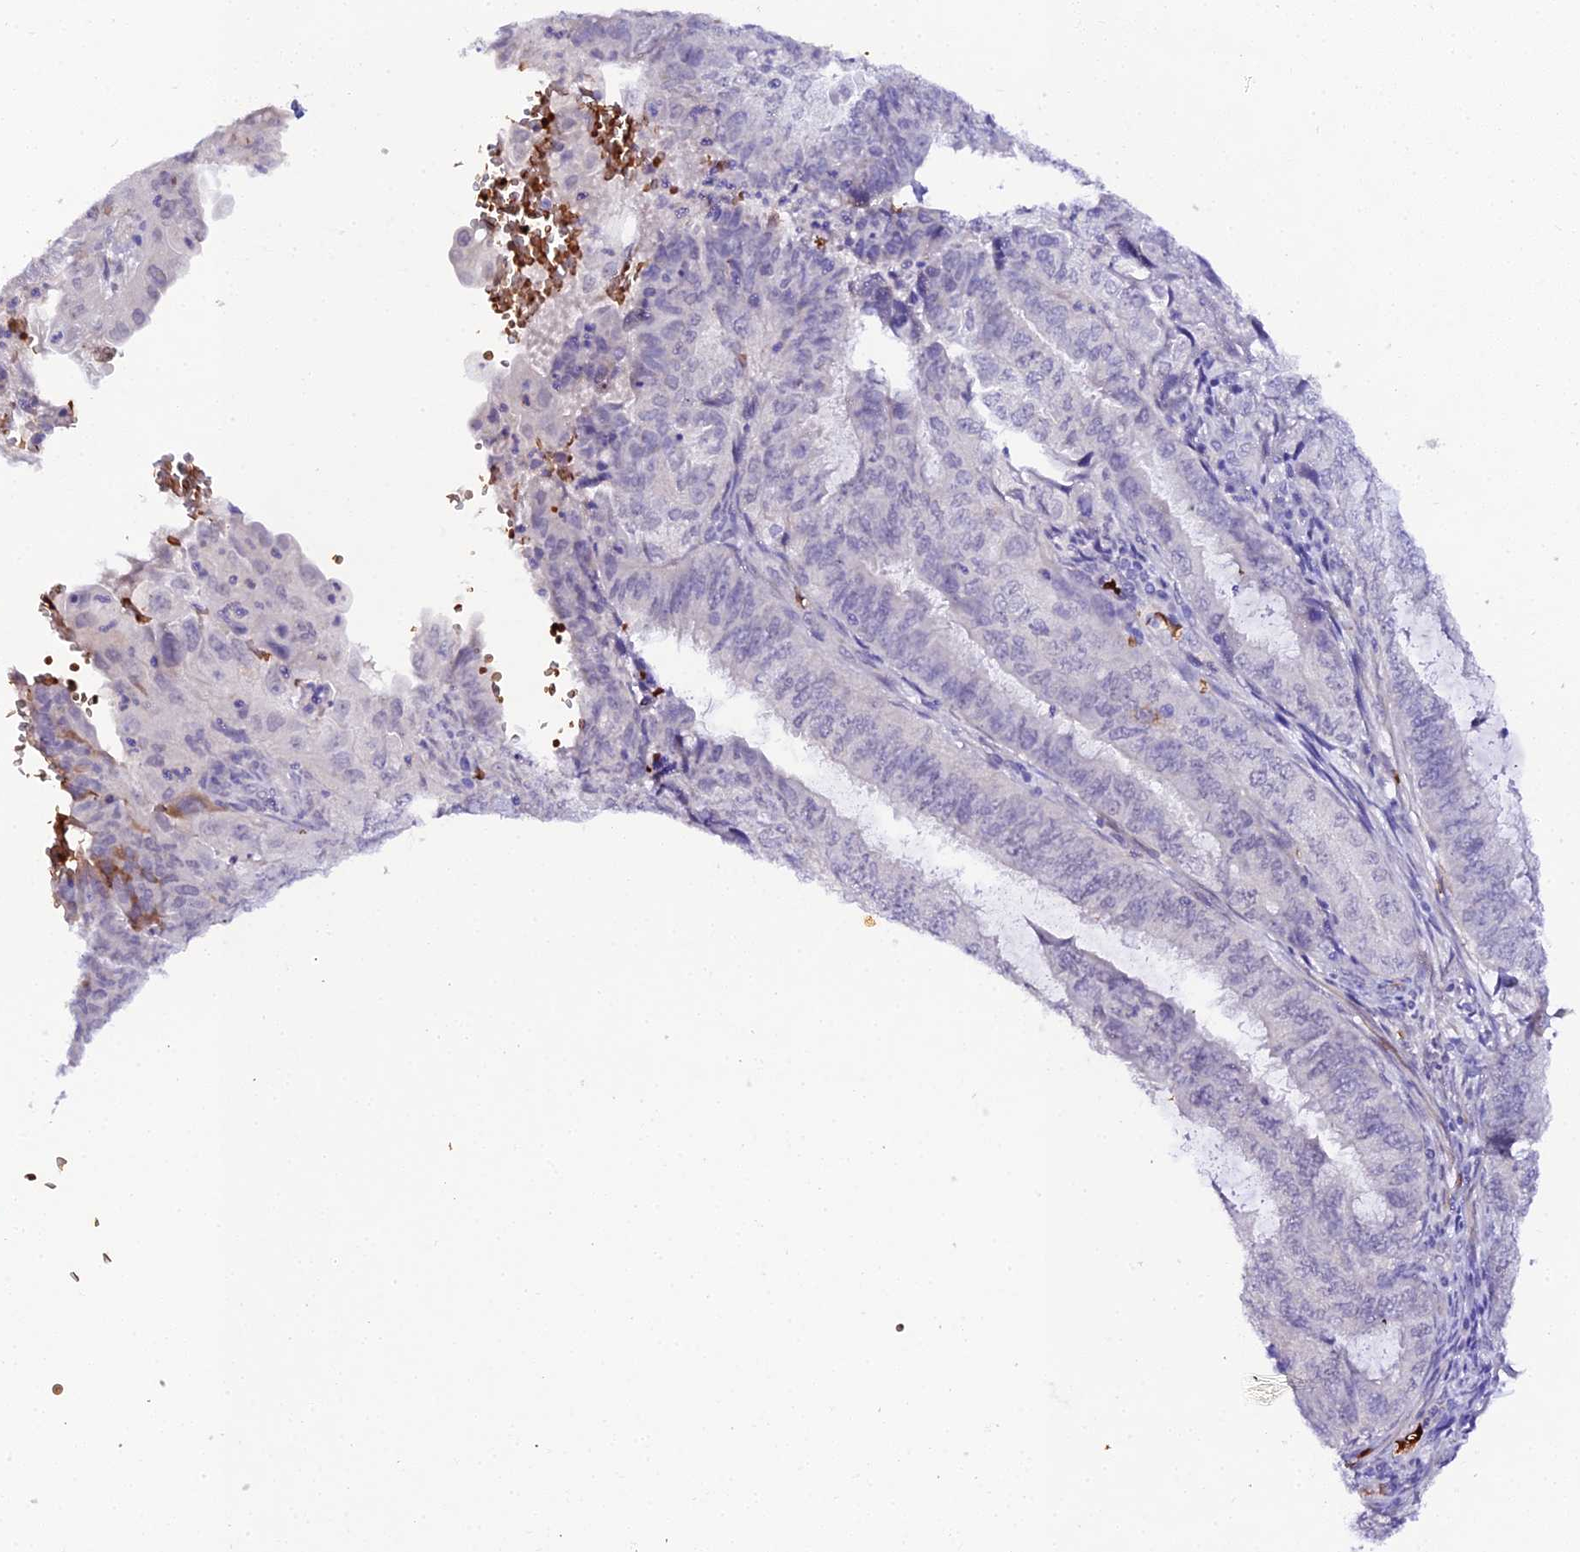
{"staining": {"intensity": "negative", "quantity": "none", "location": "none"}, "tissue": "endometrial cancer", "cell_type": "Tumor cells", "image_type": "cancer", "snomed": [{"axis": "morphology", "description": "Adenocarcinoma, NOS"}, {"axis": "topography", "description": "Endometrium"}], "caption": "Adenocarcinoma (endometrial) was stained to show a protein in brown. There is no significant staining in tumor cells.", "gene": "CFAP45", "patient": {"sex": "female", "age": 51}}